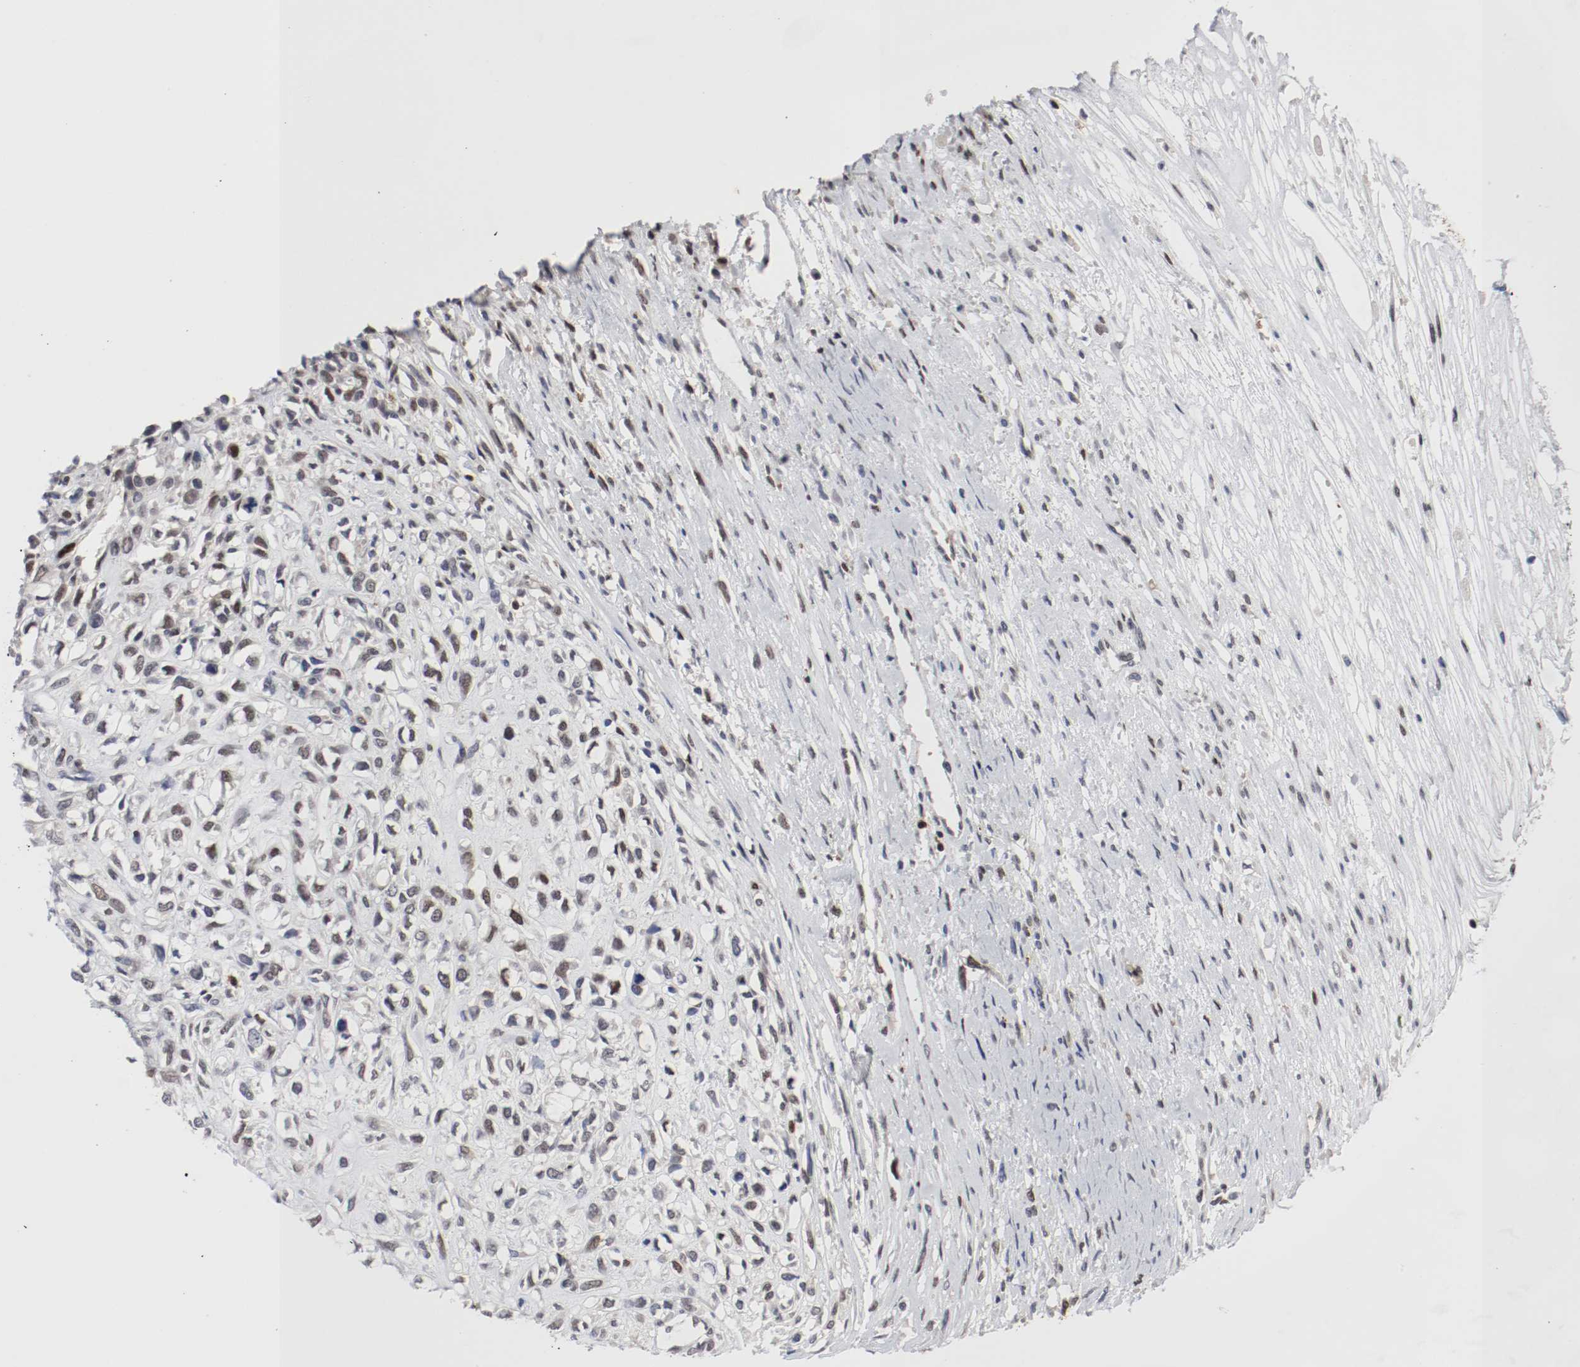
{"staining": {"intensity": "moderate", "quantity": "25%-75%", "location": "nuclear"}, "tissue": "head and neck cancer", "cell_type": "Tumor cells", "image_type": "cancer", "snomed": [{"axis": "morphology", "description": "Necrosis, NOS"}, {"axis": "morphology", "description": "Neoplasm, malignant, NOS"}, {"axis": "topography", "description": "Salivary gland"}, {"axis": "topography", "description": "Head-Neck"}], "caption": "Head and neck cancer (malignant neoplasm) stained with DAB (3,3'-diaminobenzidine) immunohistochemistry (IHC) demonstrates medium levels of moderate nuclear positivity in approximately 25%-75% of tumor cells.", "gene": "JUND", "patient": {"sex": "male", "age": 43}}